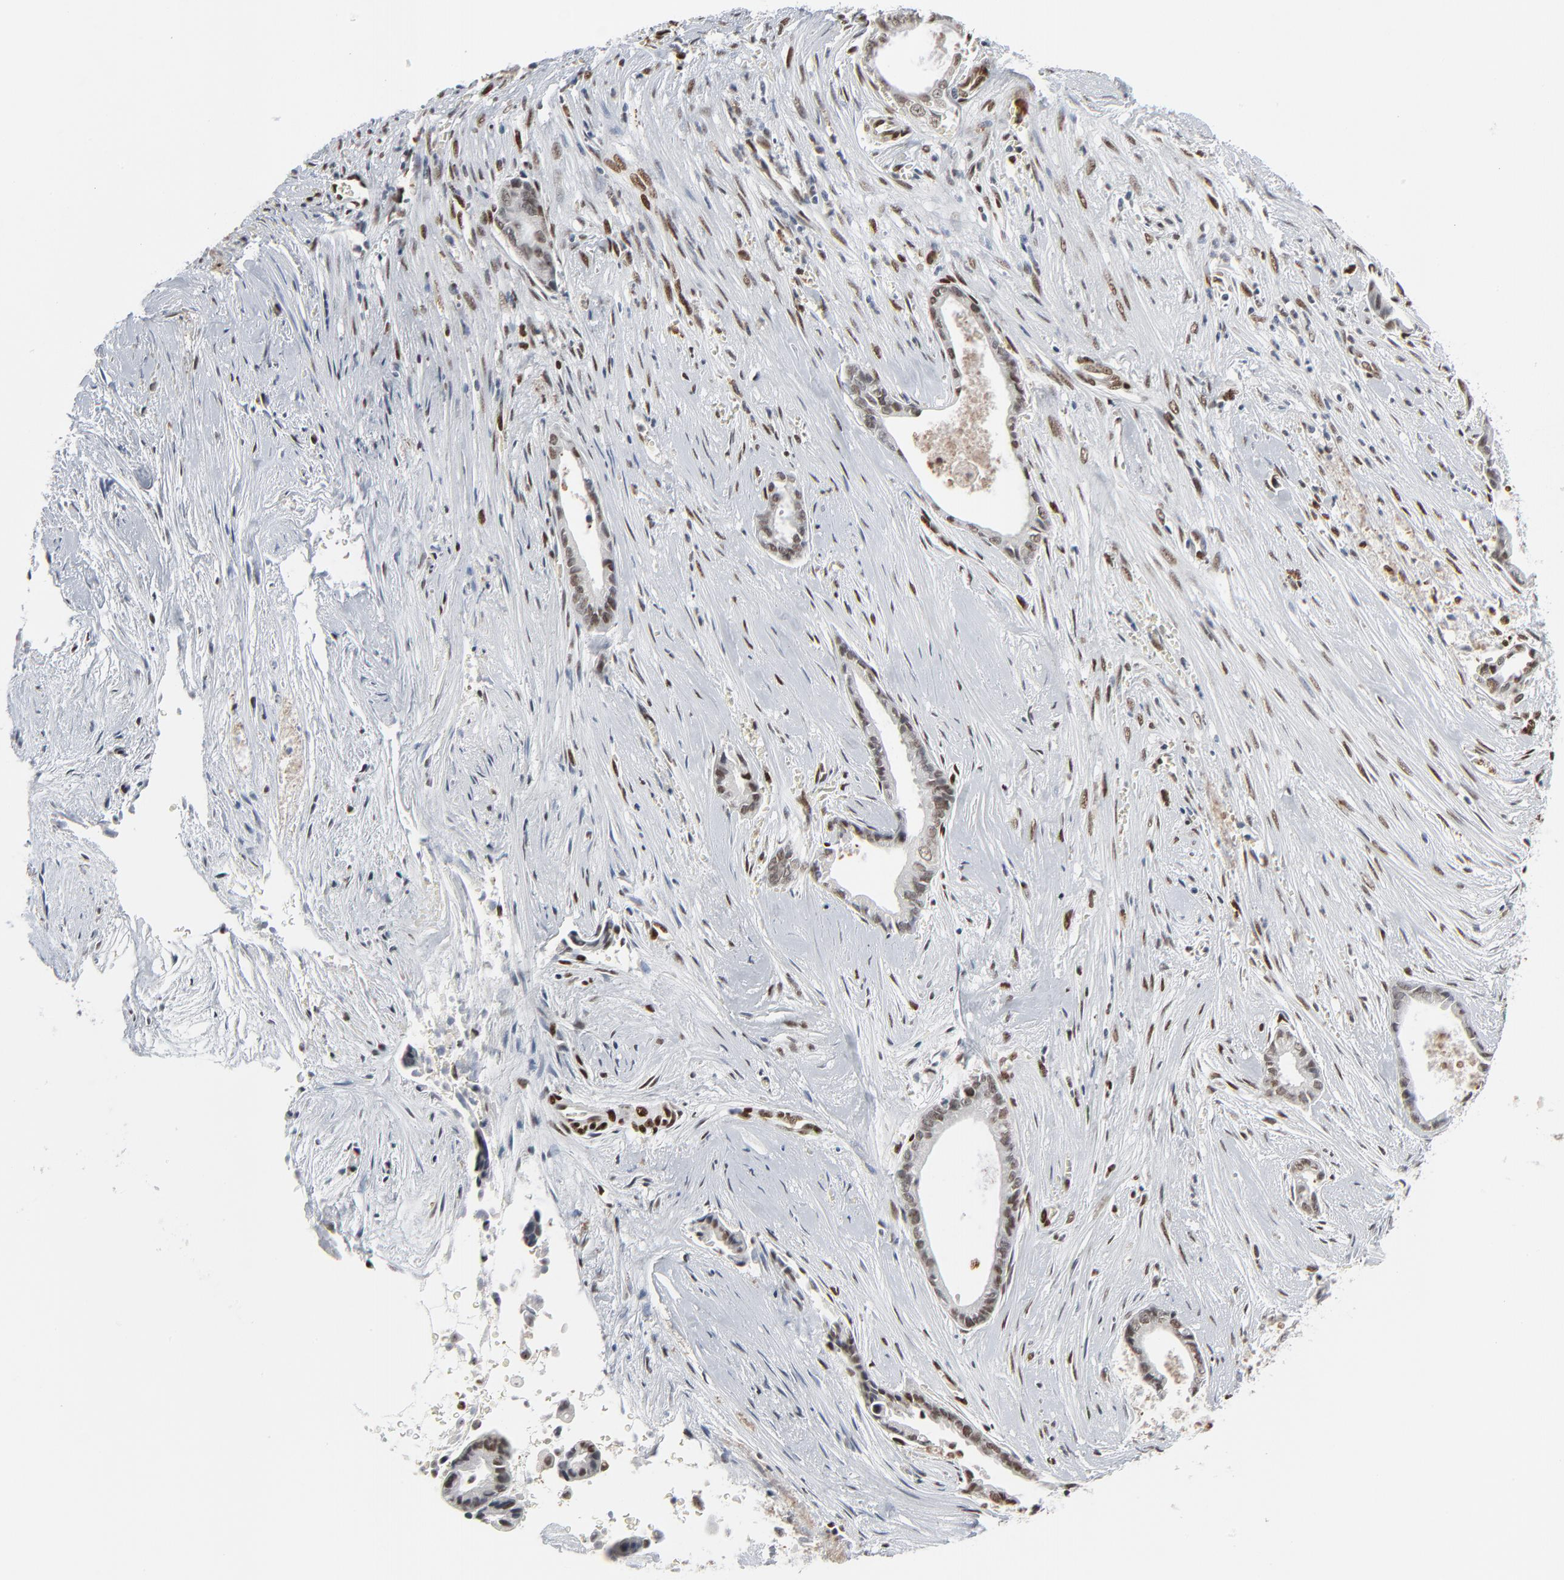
{"staining": {"intensity": "moderate", "quantity": "25%-75%", "location": "nuclear"}, "tissue": "liver cancer", "cell_type": "Tumor cells", "image_type": "cancer", "snomed": [{"axis": "morphology", "description": "Cholangiocarcinoma"}, {"axis": "topography", "description": "Liver"}], "caption": "Immunohistochemical staining of cholangiocarcinoma (liver) shows moderate nuclear protein positivity in approximately 25%-75% of tumor cells.", "gene": "CUX1", "patient": {"sex": "female", "age": 55}}